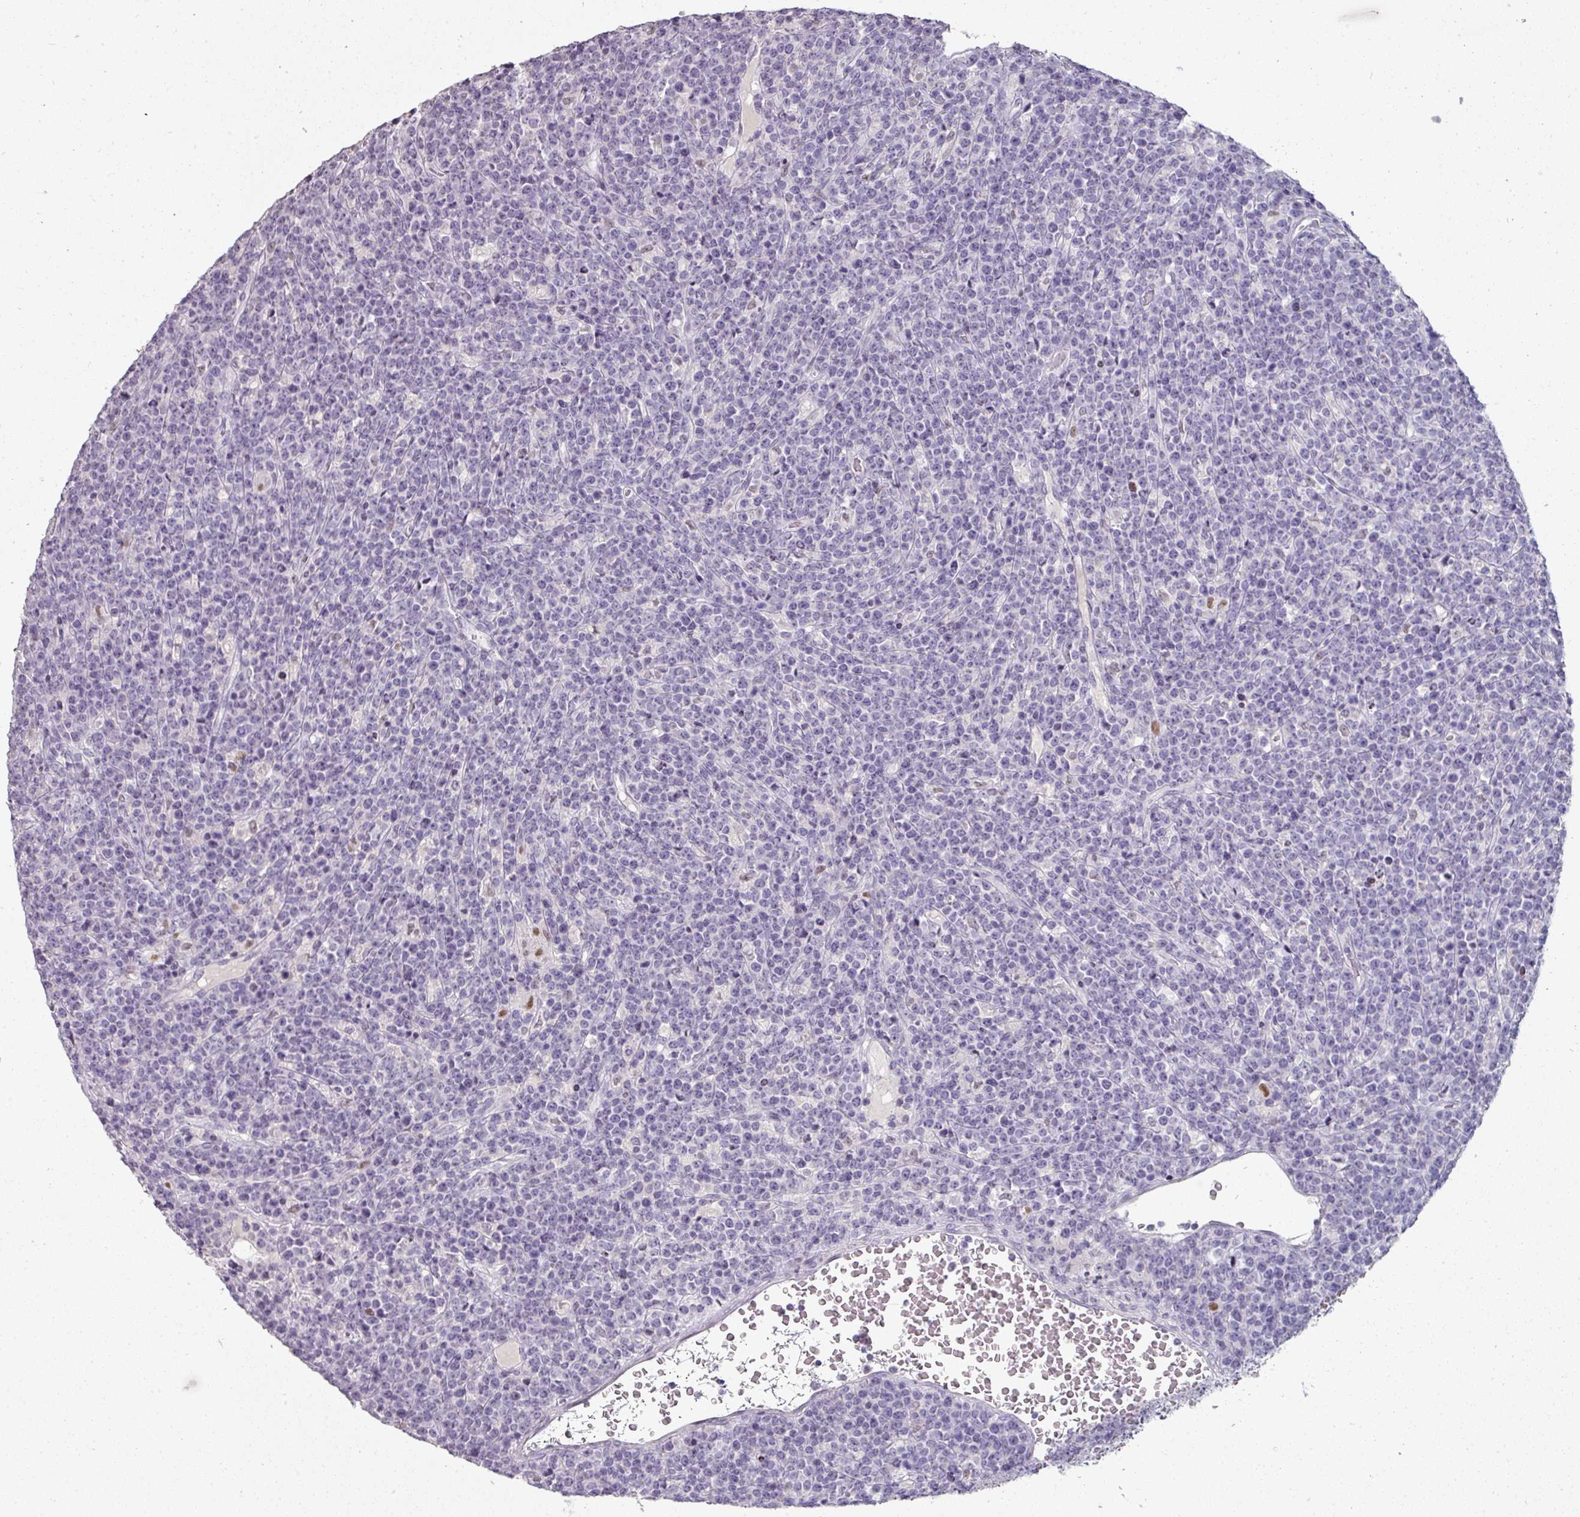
{"staining": {"intensity": "negative", "quantity": "none", "location": "none"}, "tissue": "lymphoma", "cell_type": "Tumor cells", "image_type": "cancer", "snomed": [{"axis": "morphology", "description": "Malignant lymphoma, non-Hodgkin's type, High grade"}, {"axis": "topography", "description": "Ovary"}], "caption": "Tumor cells show no significant expression in malignant lymphoma, non-Hodgkin's type (high-grade). (DAB immunohistochemistry visualized using brightfield microscopy, high magnification).", "gene": "GTF2H3", "patient": {"sex": "female", "age": 56}}